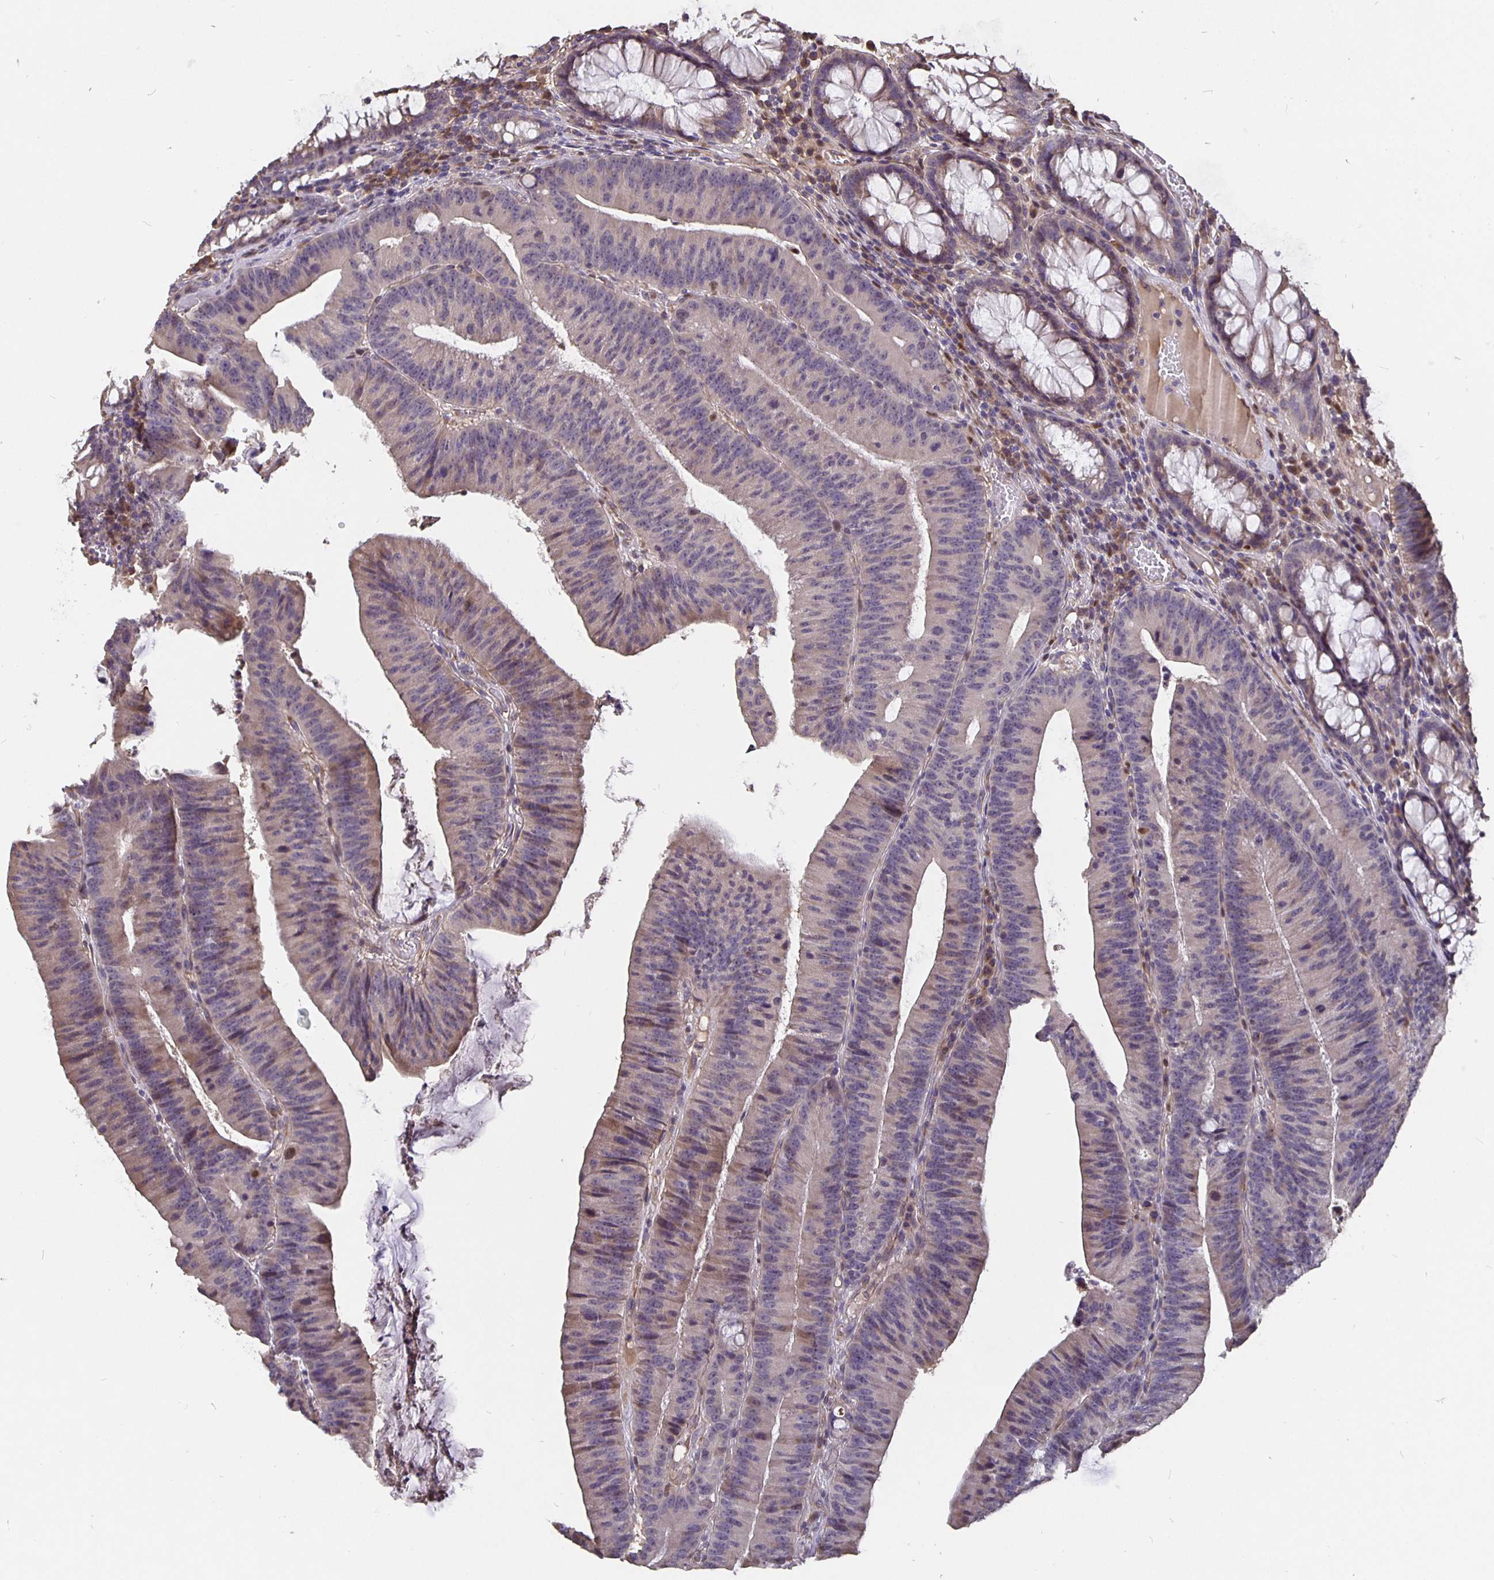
{"staining": {"intensity": "weak", "quantity": "<25%", "location": "cytoplasmic/membranous"}, "tissue": "colorectal cancer", "cell_type": "Tumor cells", "image_type": "cancer", "snomed": [{"axis": "morphology", "description": "Adenocarcinoma, NOS"}, {"axis": "topography", "description": "Colon"}], "caption": "IHC of human colorectal adenocarcinoma shows no staining in tumor cells.", "gene": "NOG", "patient": {"sex": "female", "age": 78}}